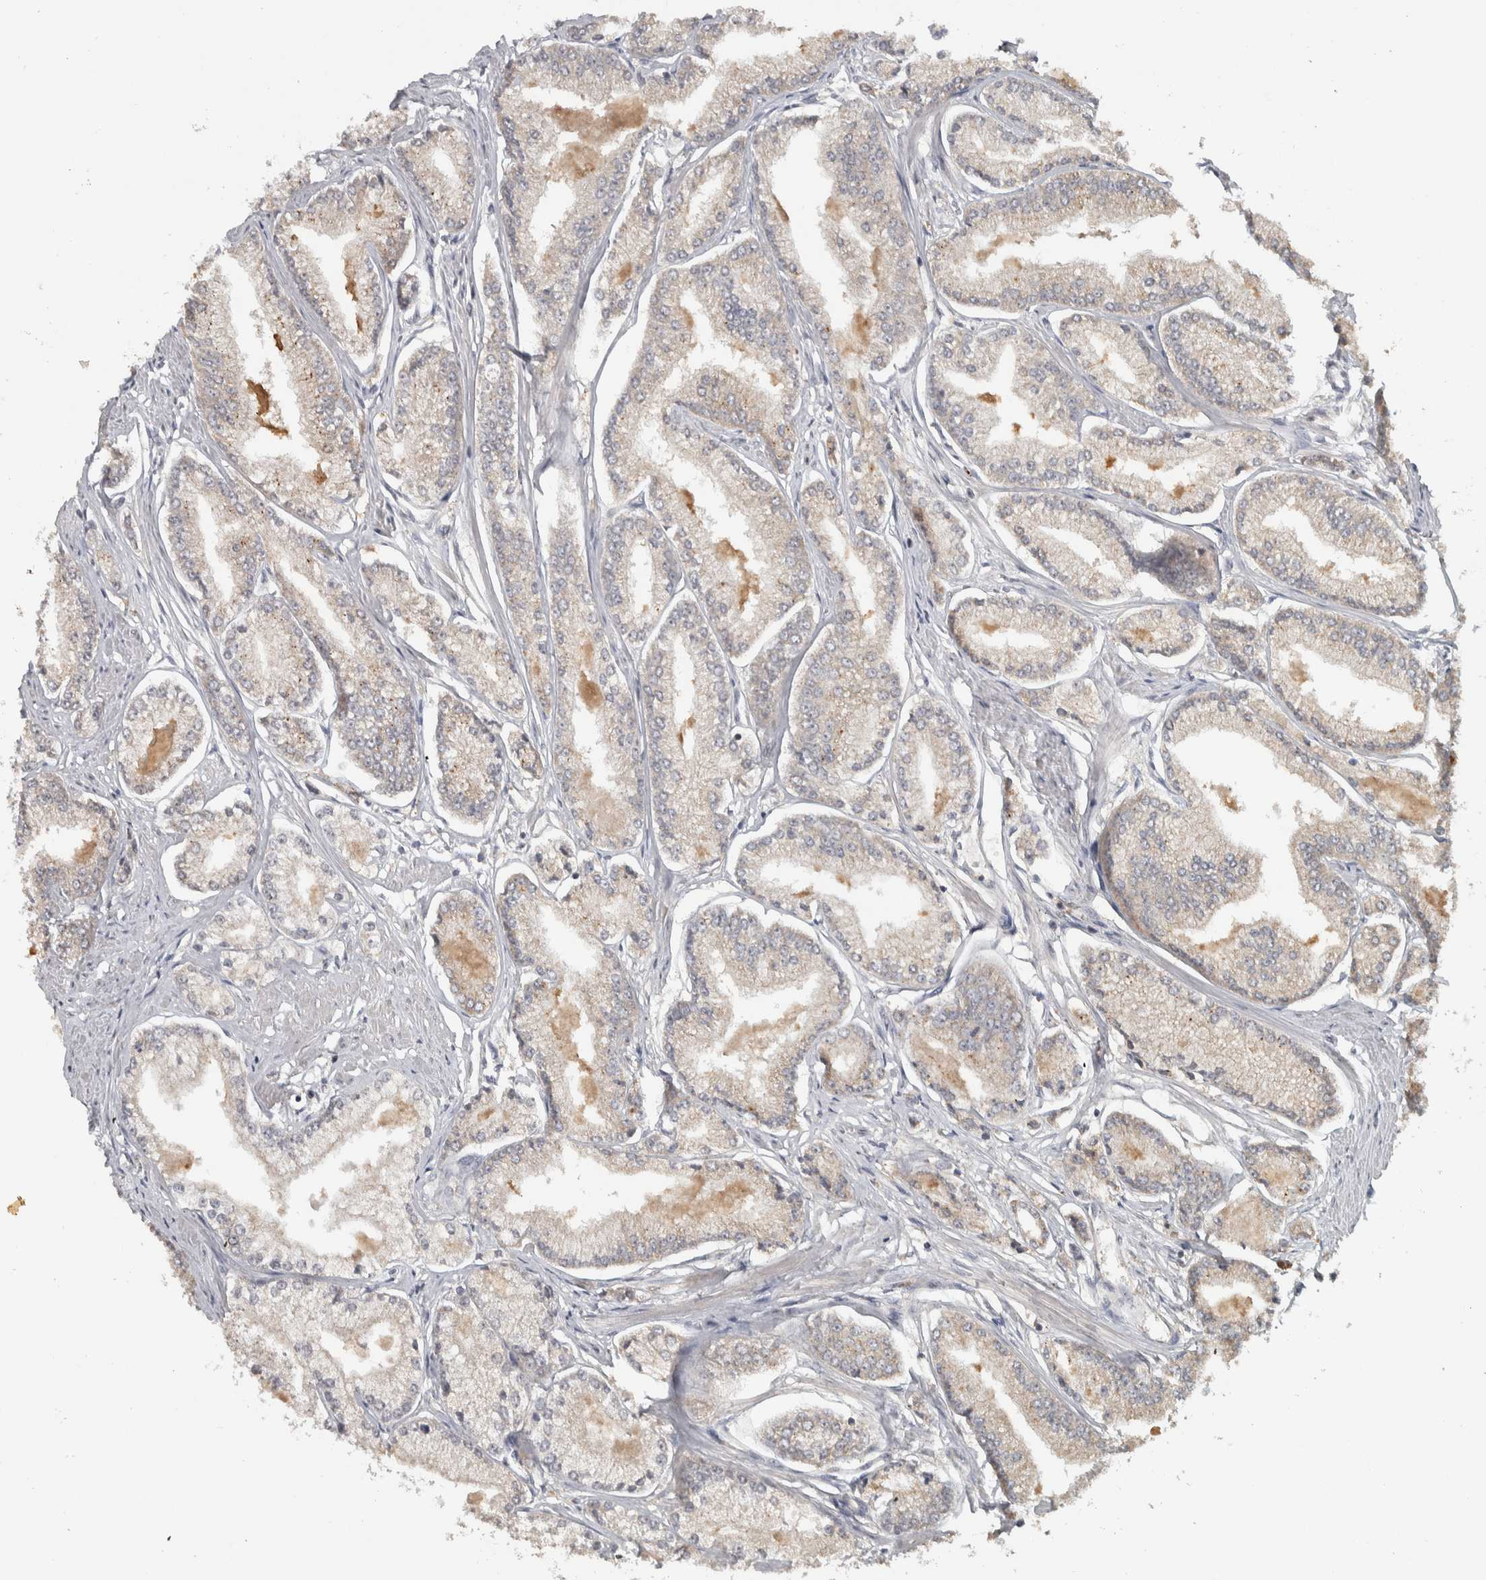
{"staining": {"intensity": "negative", "quantity": "none", "location": "none"}, "tissue": "prostate cancer", "cell_type": "Tumor cells", "image_type": "cancer", "snomed": [{"axis": "morphology", "description": "Adenocarcinoma, Low grade"}, {"axis": "topography", "description": "Prostate"}], "caption": "Immunohistochemistry (IHC) histopathology image of neoplastic tissue: prostate adenocarcinoma (low-grade) stained with DAB (3,3'-diaminobenzidine) demonstrates no significant protein positivity in tumor cells.", "gene": "EIF3H", "patient": {"sex": "male", "age": 52}}